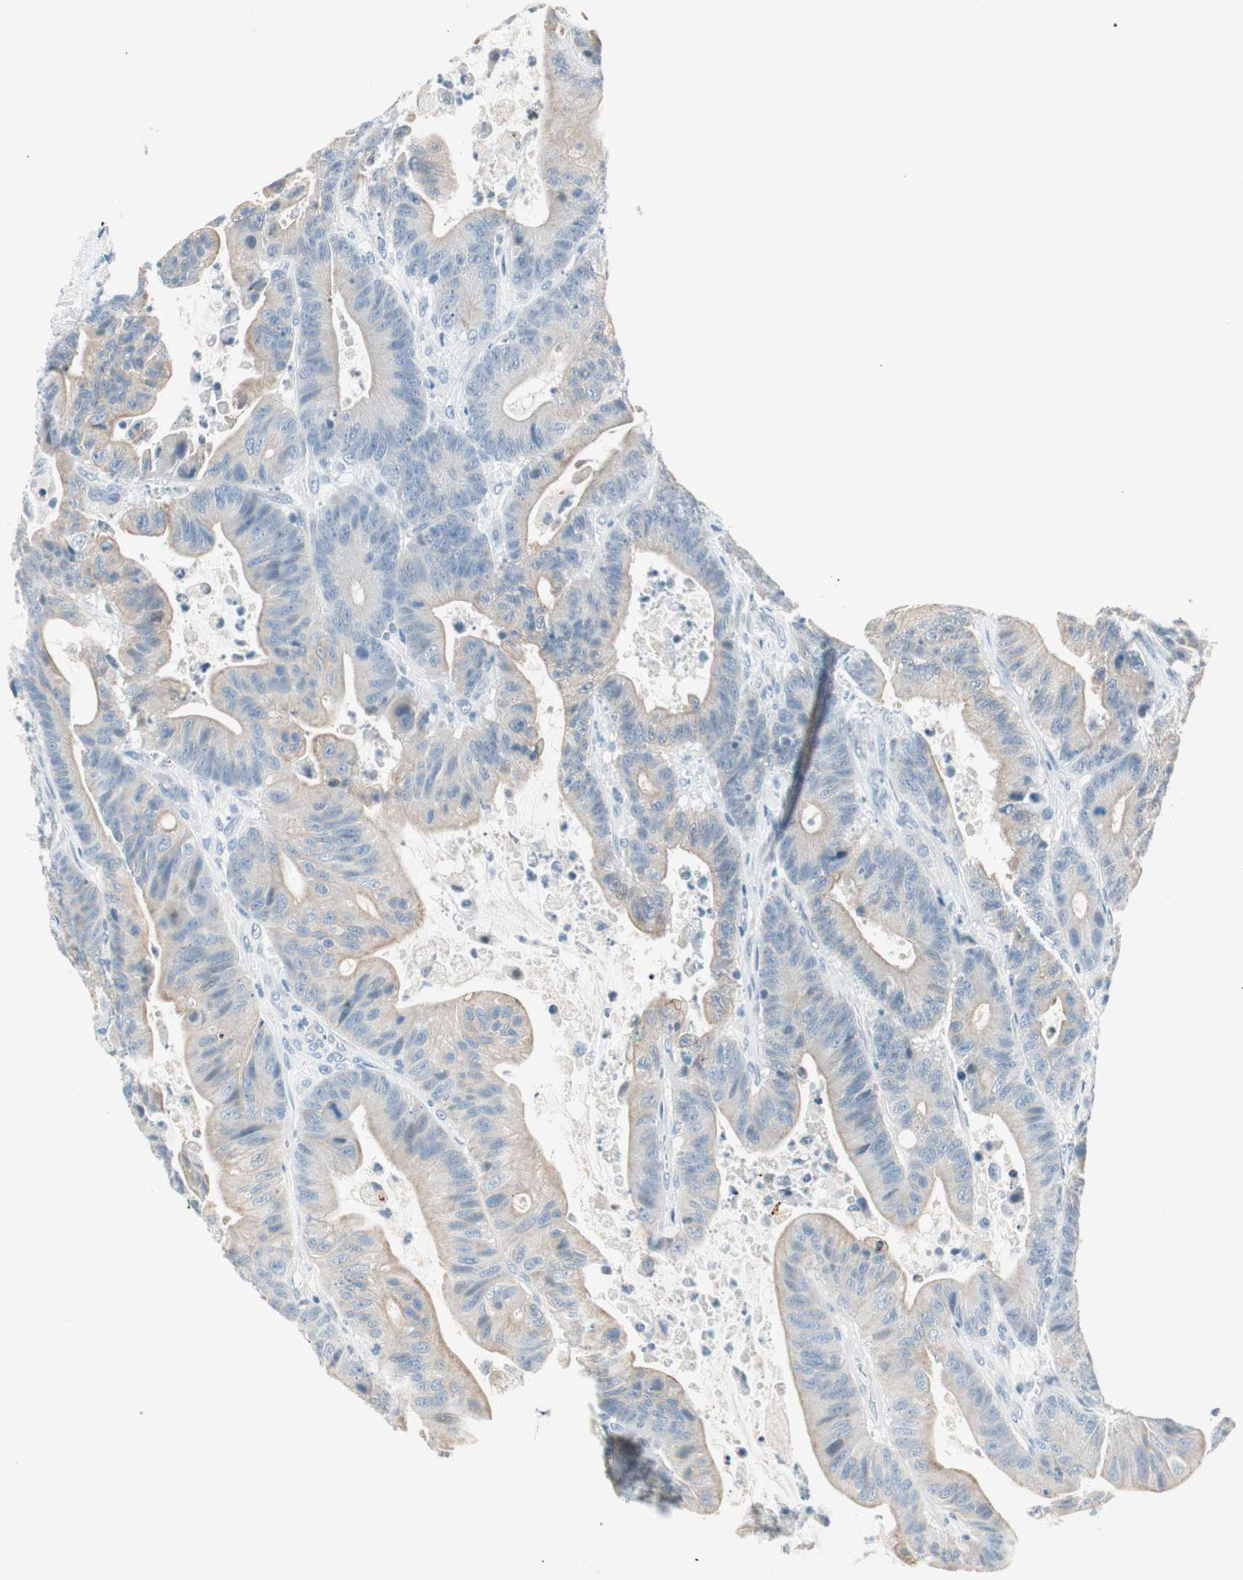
{"staining": {"intensity": "weak", "quantity": "25%-75%", "location": "cytoplasmic/membranous"}, "tissue": "colorectal cancer", "cell_type": "Tumor cells", "image_type": "cancer", "snomed": [{"axis": "morphology", "description": "Adenocarcinoma, NOS"}, {"axis": "topography", "description": "Colon"}], "caption": "Human adenocarcinoma (colorectal) stained with a protein marker demonstrates weak staining in tumor cells.", "gene": "GNAO1", "patient": {"sex": "female", "age": 84}}